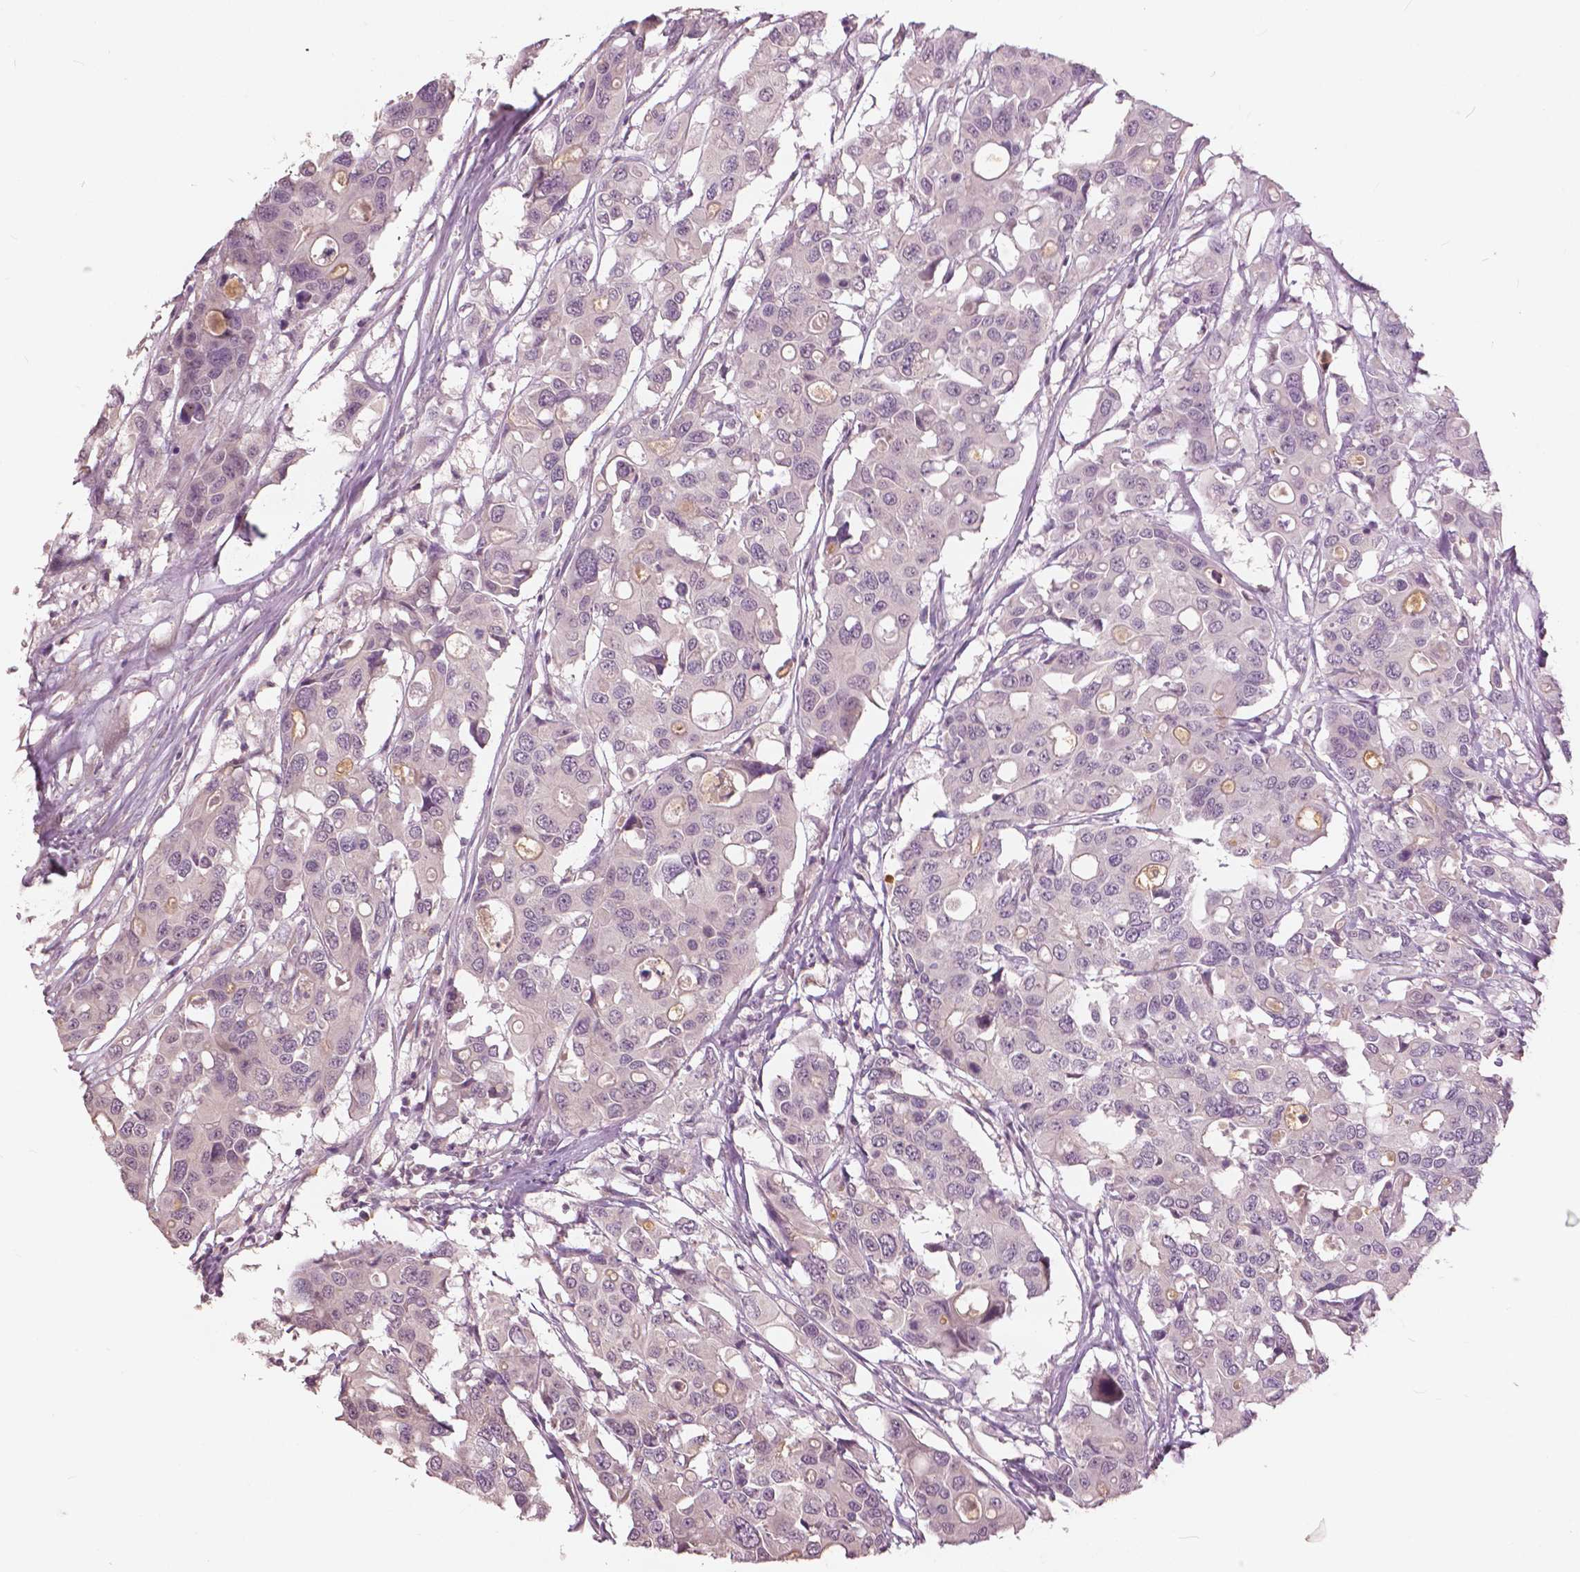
{"staining": {"intensity": "negative", "quantity": "none", "location": "none"}, "tissue": "colorectal cancer", "cell_type": "Tumor cells", "image_type": "cancer", "snomed": [{"axis": "morphology", "description": "Adenocarcinoma, NOS"}, {"axis": "topography", "description": "Colon"}], "caption": "Tumor cells are negative for brown protein staining in colorectal cancer (adenocarcinoma).", "gene": "ANGPTL4", "patient": {"sex": "male", "age": 77}}